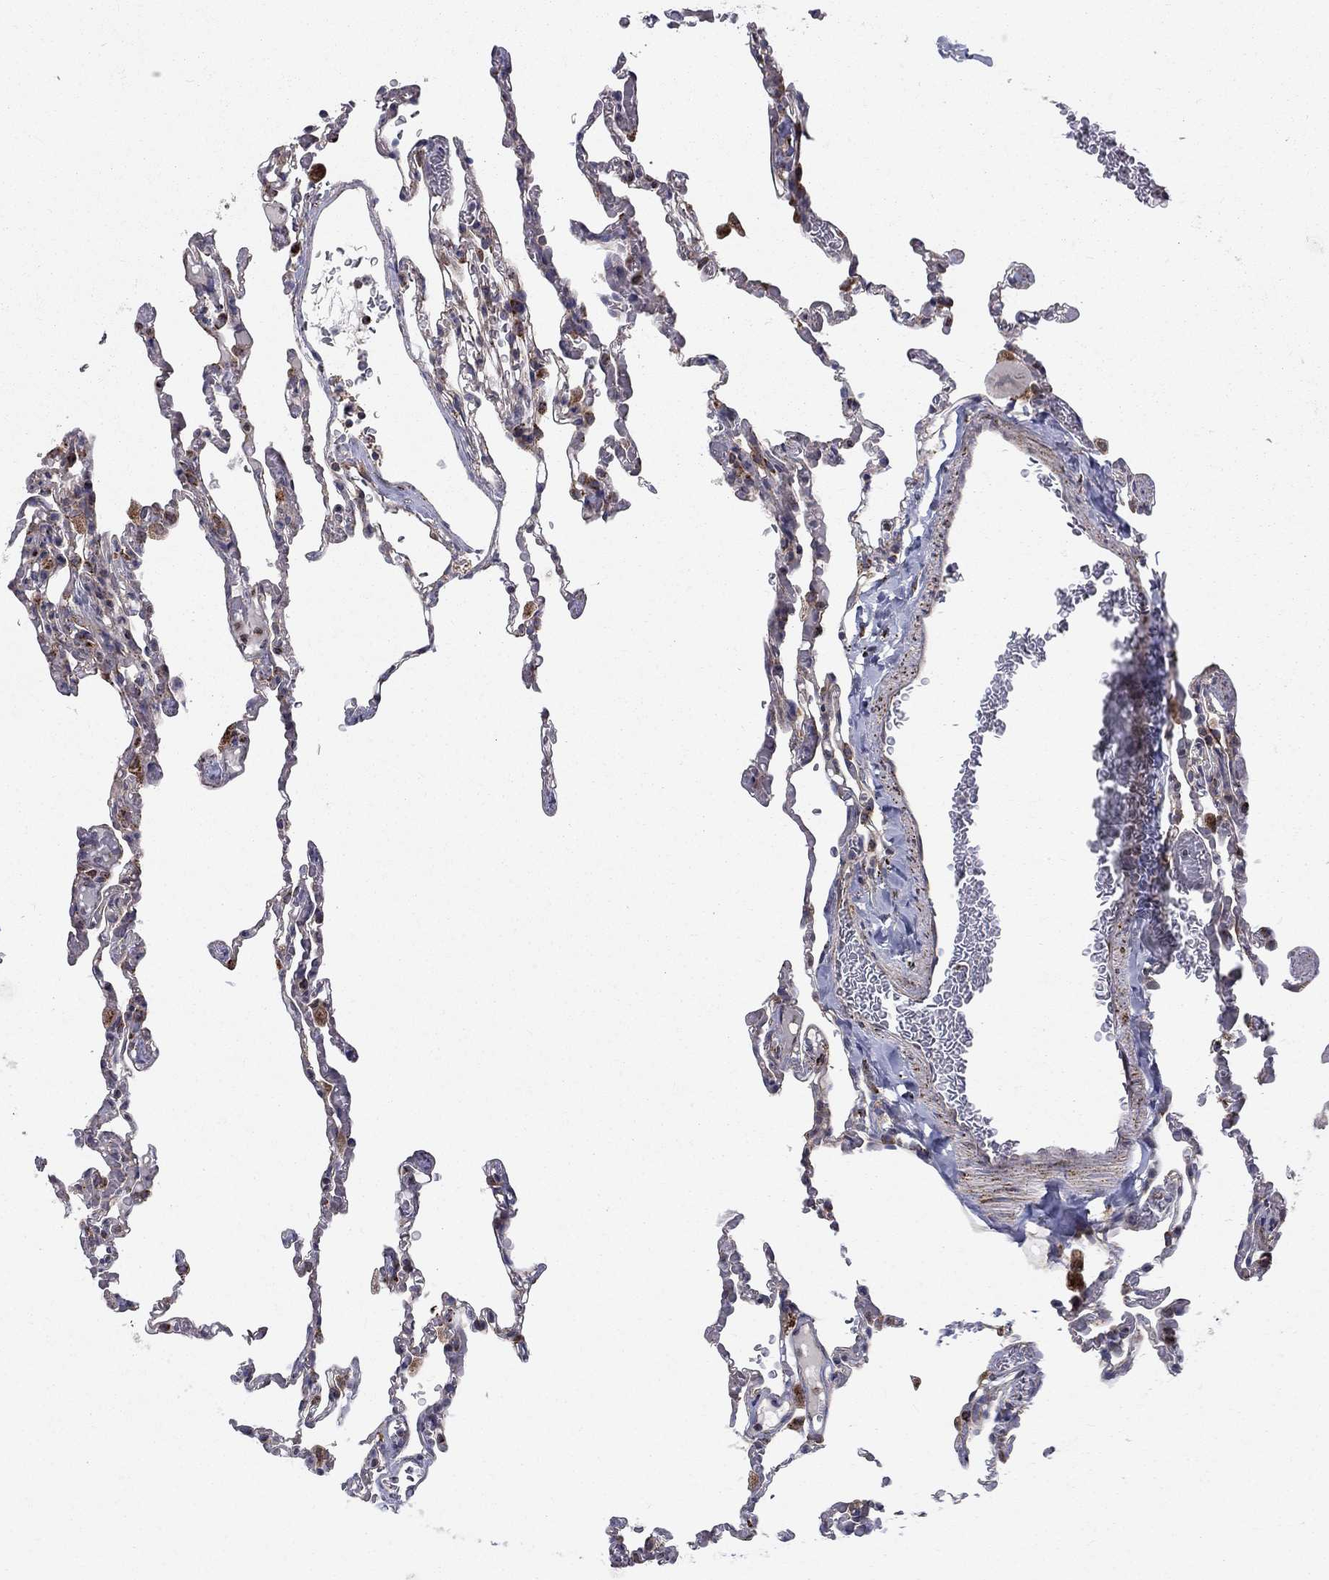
{"staining": {"intensity": "negative", "quantity": "none", "location": "none"}, "tissue": "lung", "cell_type": "Alveolar cells", "image_type": "normal", "snomed": [{"axis": "morphology", "description": "Normal tissue, NOS"}, {"axis": "topography", "description": "Lung"}], "caption": "Immunohistochemistry (IHC) micrograph of benign lung stained for a protein (brown), which reveals no expression in alveolar cells. (Brightfield microscopy of DAB (3,3'-diaminobenzidine) immunohistochemistry (IHC) at high magnification).", "gene": "ALDH1B1", "patient": {"sex": "female", "age": 43}}